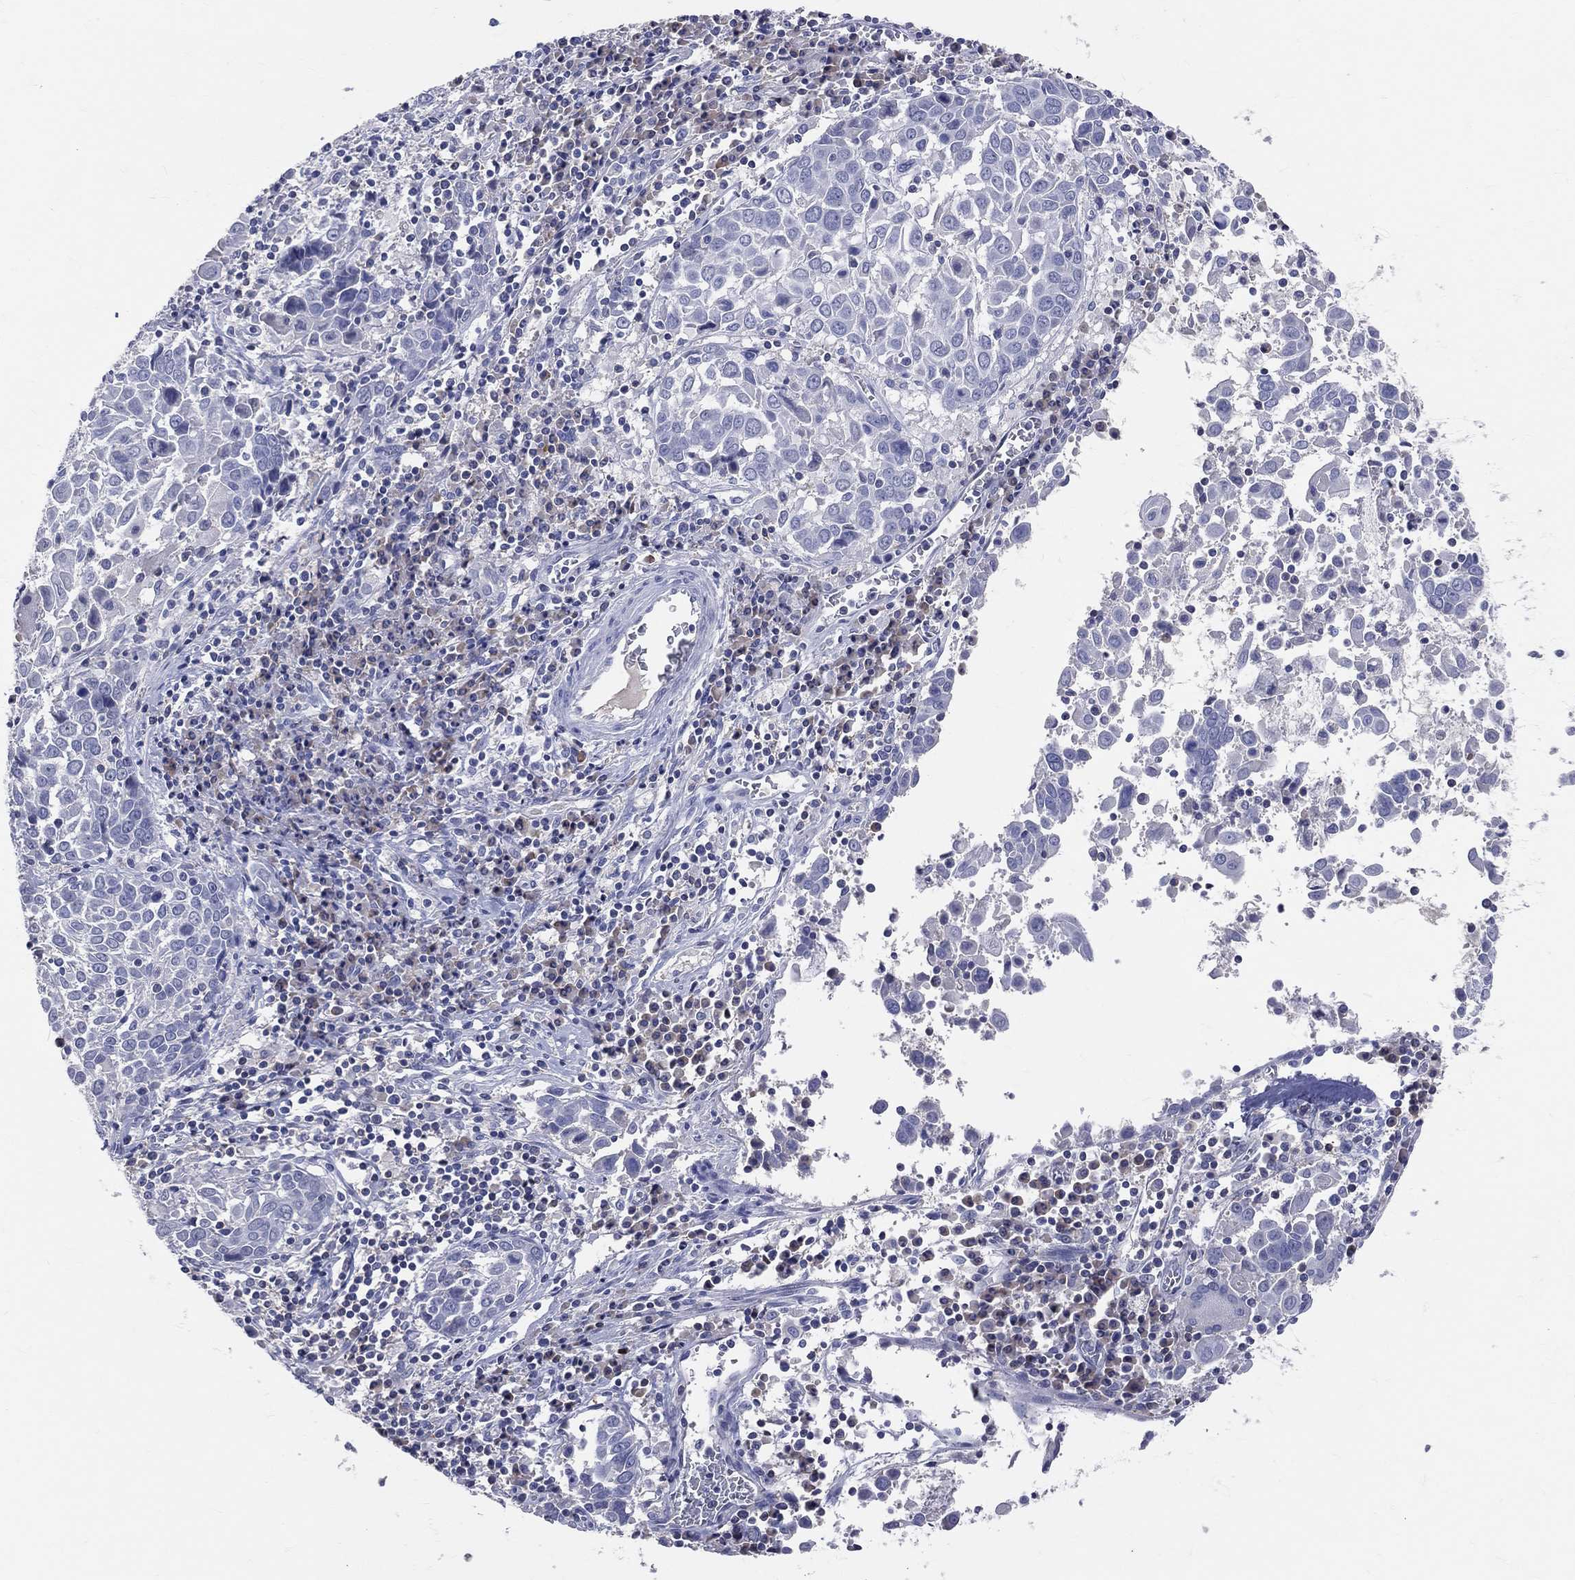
{"staining": {"intensity": "negative", "quantity": "none", "location": "none"}, "tissue": "lung cancer", "cell_type": "Tumor cells", "image_type": "cancer", "snomed": [{"axis": "morphology", "description": "Squamous cell carcinoma, NOS"}, {"axis": "topography", "description": "Lung"}], "caption": "This is an immunohistochemistry histopathology image of human lung cancer. There is no positivity in tumor cells.", "gene": "LAT", "patient": {"sex": "male", "age": 57}}